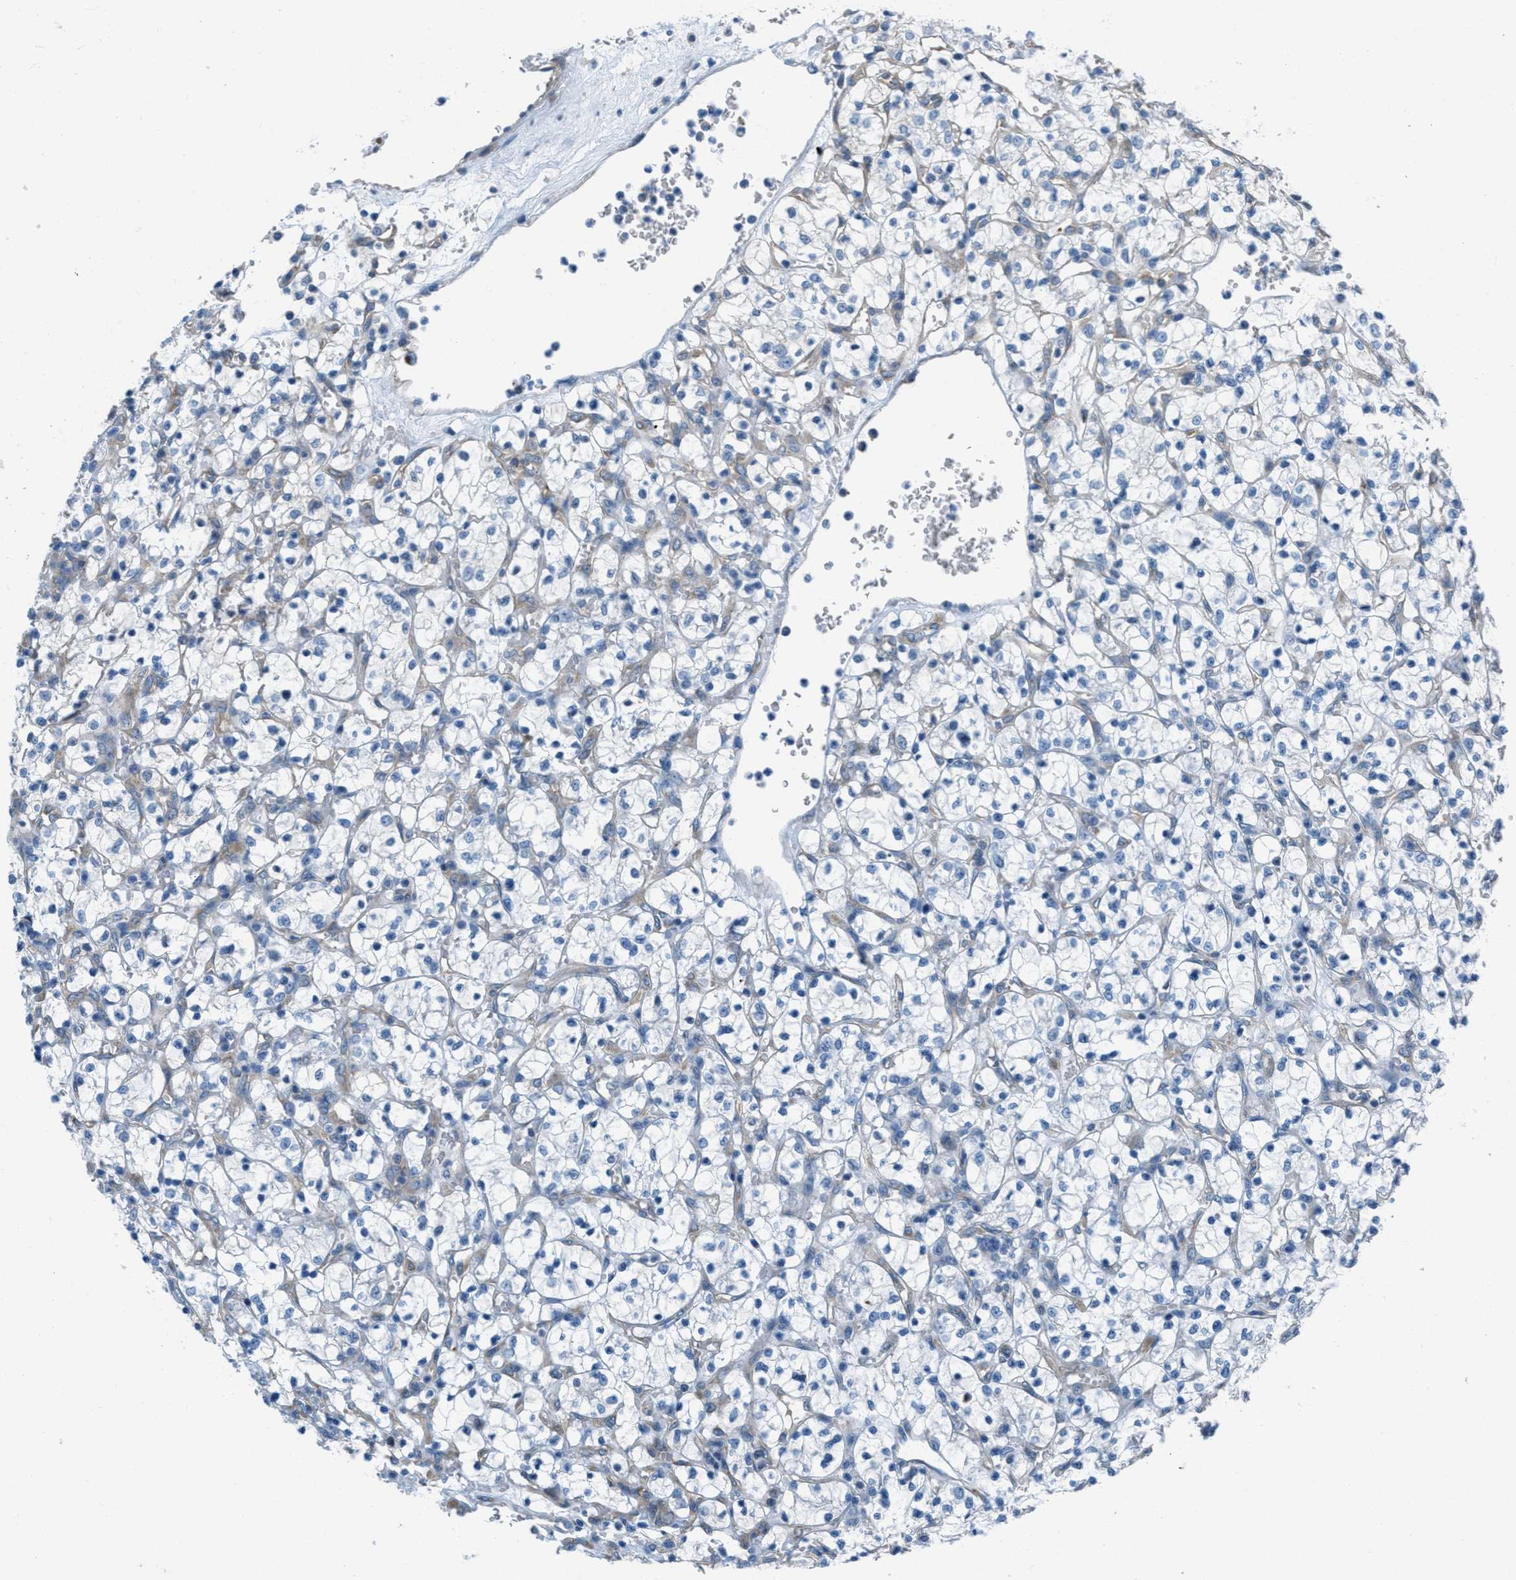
{"staining": {"intensity": "negative", "quantity": "none", "location": "none"}, "tissue": "renal cancer", "cell_type": "Tumor cells", "image_type": "cancer", "snomed": [{"axis": "morphology", "description": "Adenocarcinoma, NOS"}, {"axis": "topography", "description": "Kidney"}], "caption": "Tumor cells show no significant expression in renal cancer. (IHC, brightfield microscopy, high magnification).", "gene": "MAPRE2", "patient": {"sex": "female", "age": 69}}